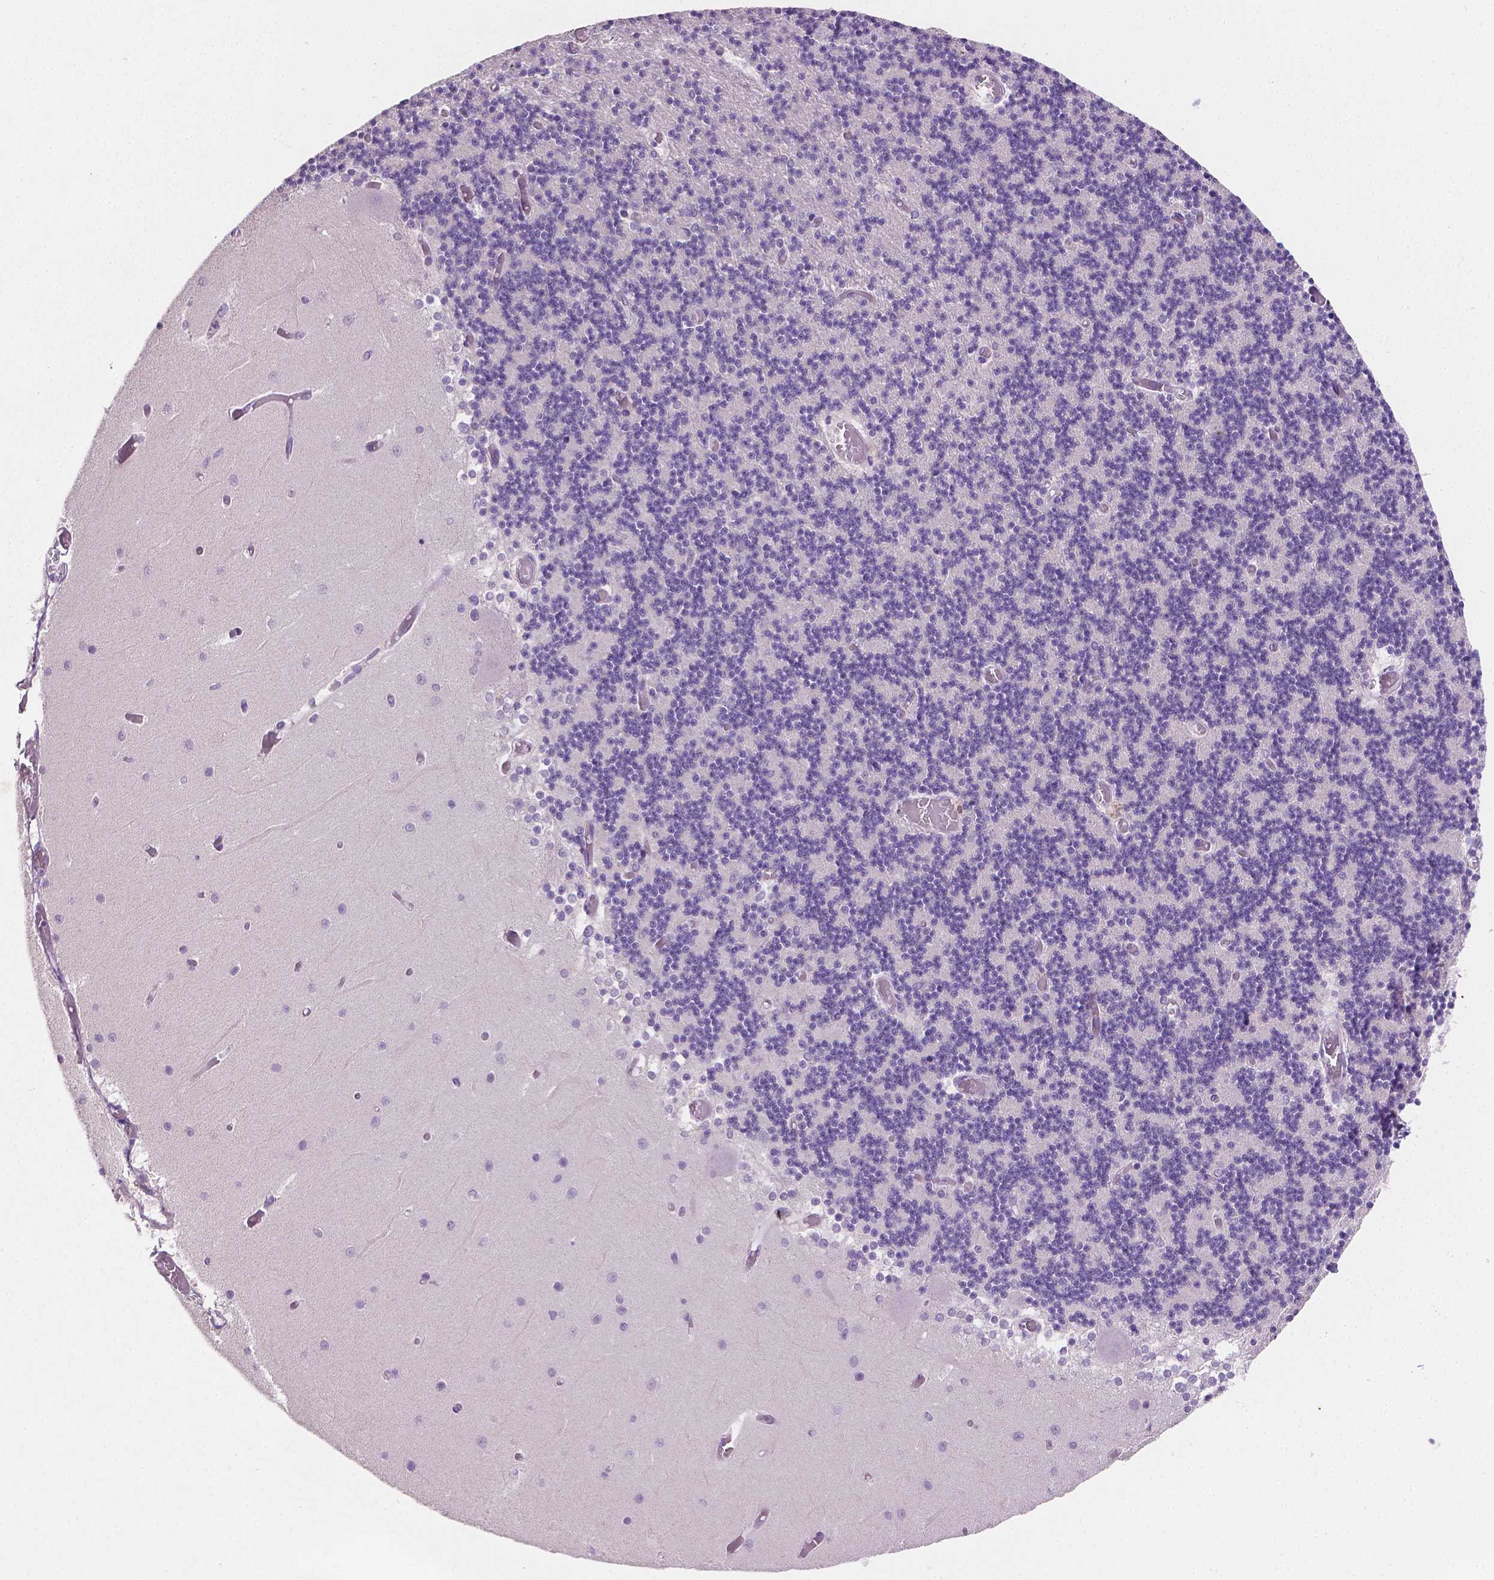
{"staining": {"intensity": "negative", "quantity": "none", "location": "none"}, "tissue": "cerebellum", "cell_type": "Cells in granular layer", "image_type": "normal", "snomed": [{"axis": "morphology", "description": "Normal tissue, NOS"}, {"axis": "topography", "description": "Cerebellum"}], "caption": "The histopathology image shows no significant expression in cells in granular layer of cerebellum.", "gene": "TNNI2", "patient": {"sex": "female", "age": 28}}